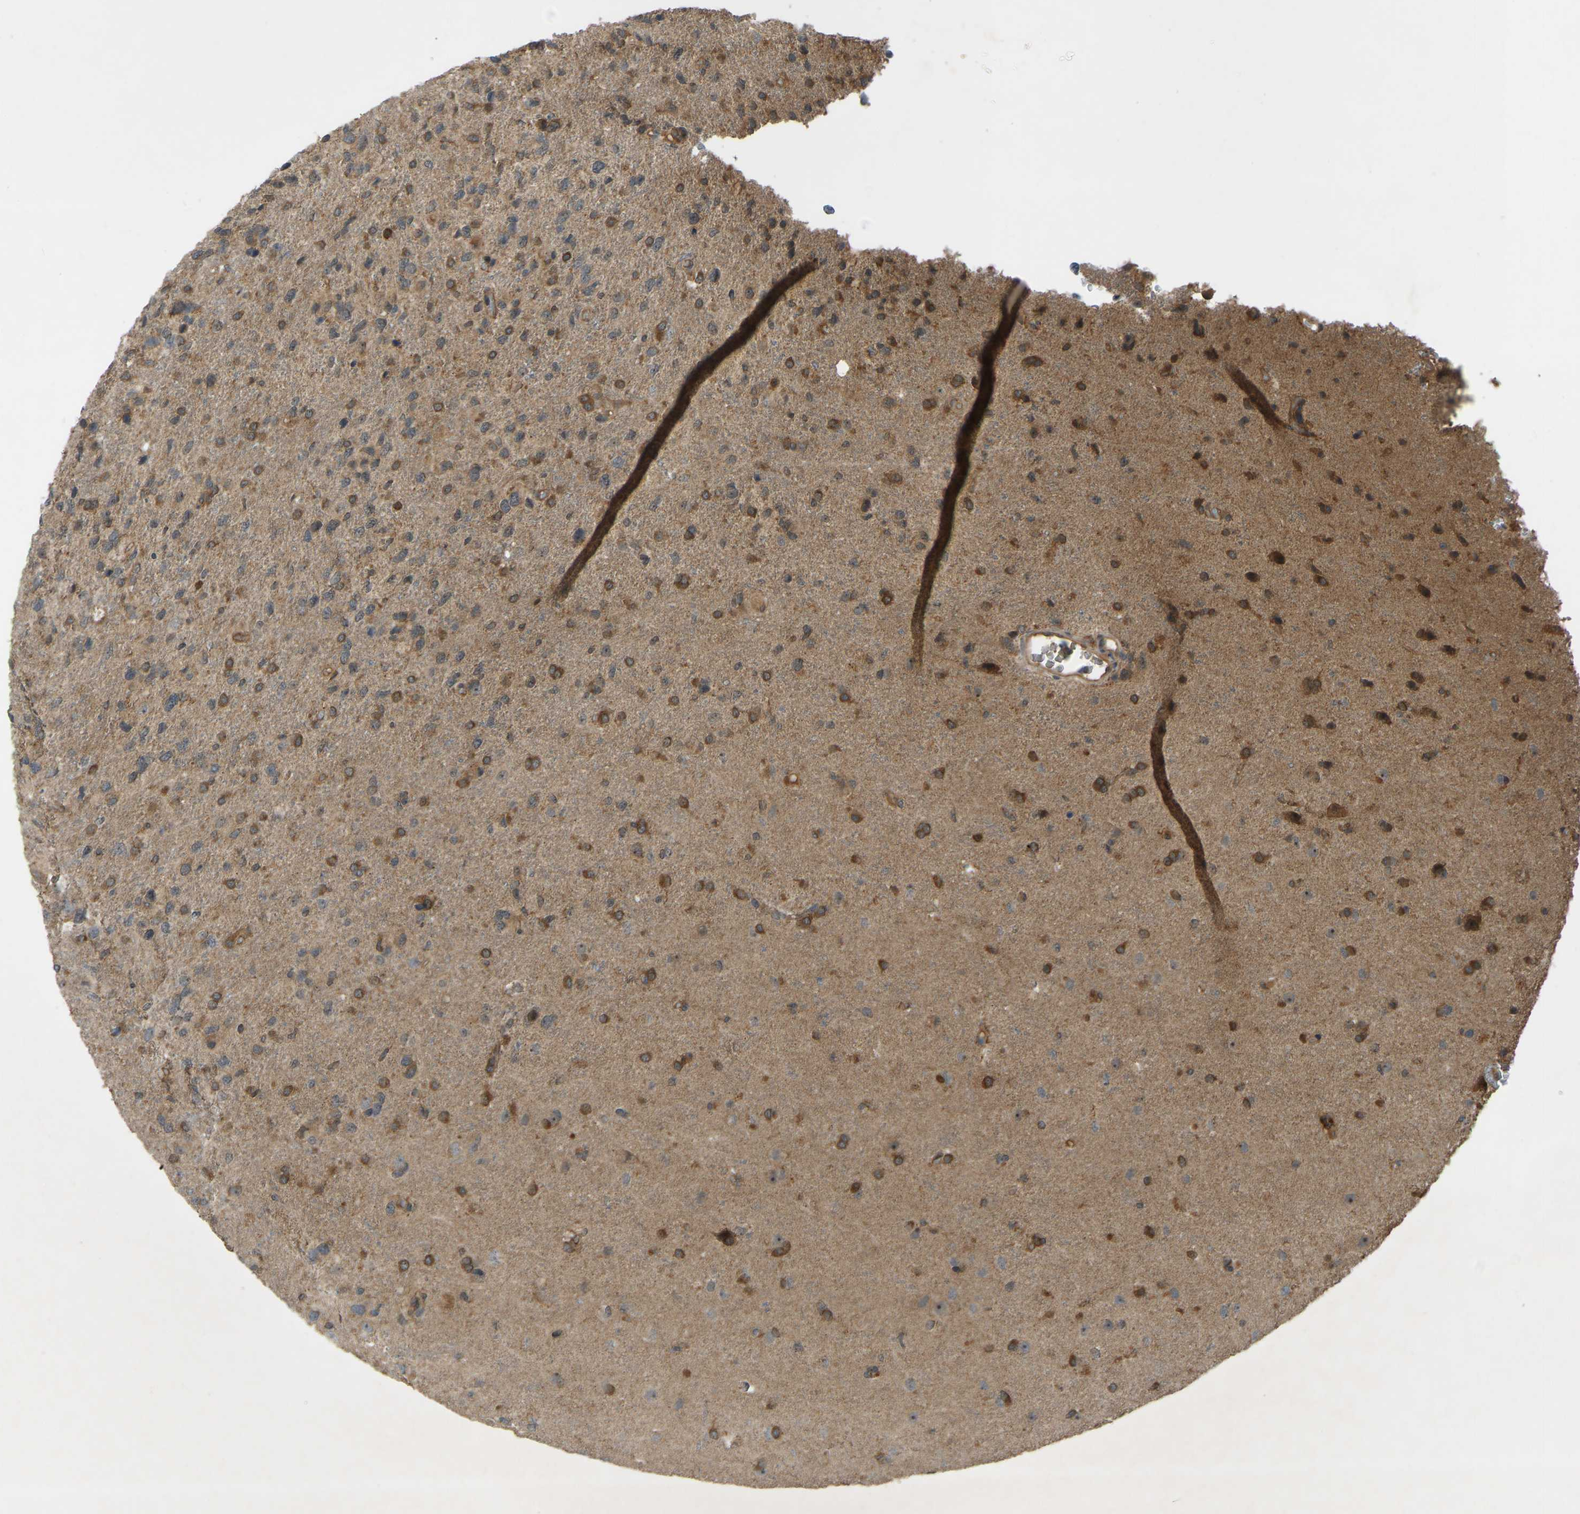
{"staining": {"intensity": "moderate", "quantity": "25%-75%", "location": "cytoplasmic/membranous"}, "tissue": "glioma", "cell_type": "Tumor cells", "image_type": "cancer", "snomed": [{"axis": "morphology", "description": "Glioma, malignant, High grade"}, {"axis": "topography", "description": "Brain"}], "caption": "Human glioma stained with a protein marker shows moderate staining in tumor cells.", "gene": "ZNF71", "patient": {"sex": "female", "age": 58}}